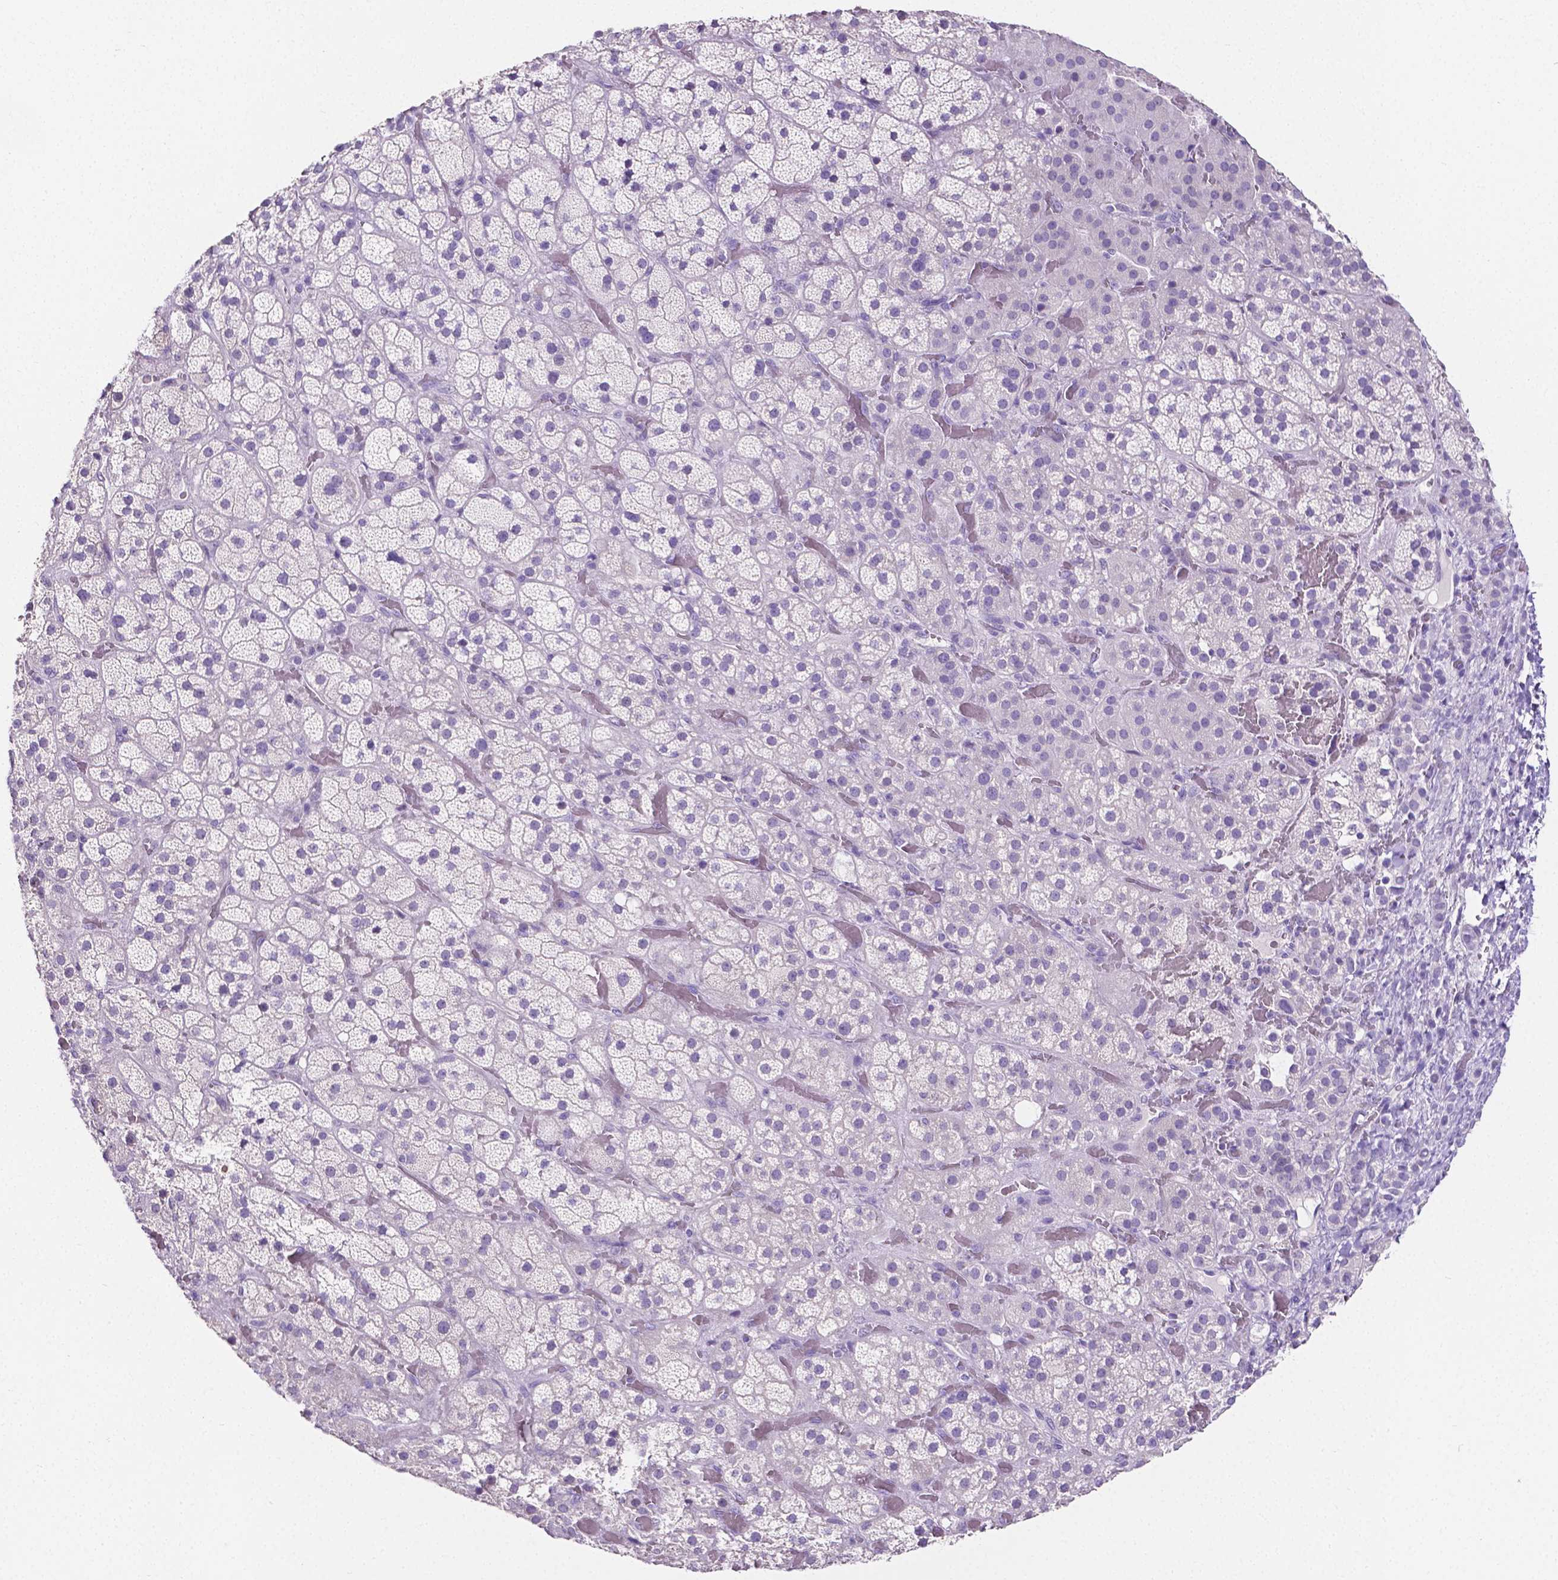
{"staining": {"intensity": "negative", "quantity": "none", "location": "none"}, "tissue": "adrenal gland", "cell_type": "Glandular cells", "image_type": "normal", "snomed": [{"axis": "morphology", "description": "Normal tissue, NOS"}, {"axis": "topography", "description": "Adrenal gland"}], "caption": "This is an IHC image of normal adrenal gland. There is no positivity in glandular cells.", "gene": "SLC22A2", "patient": {"sex": "male", "age": 57}}